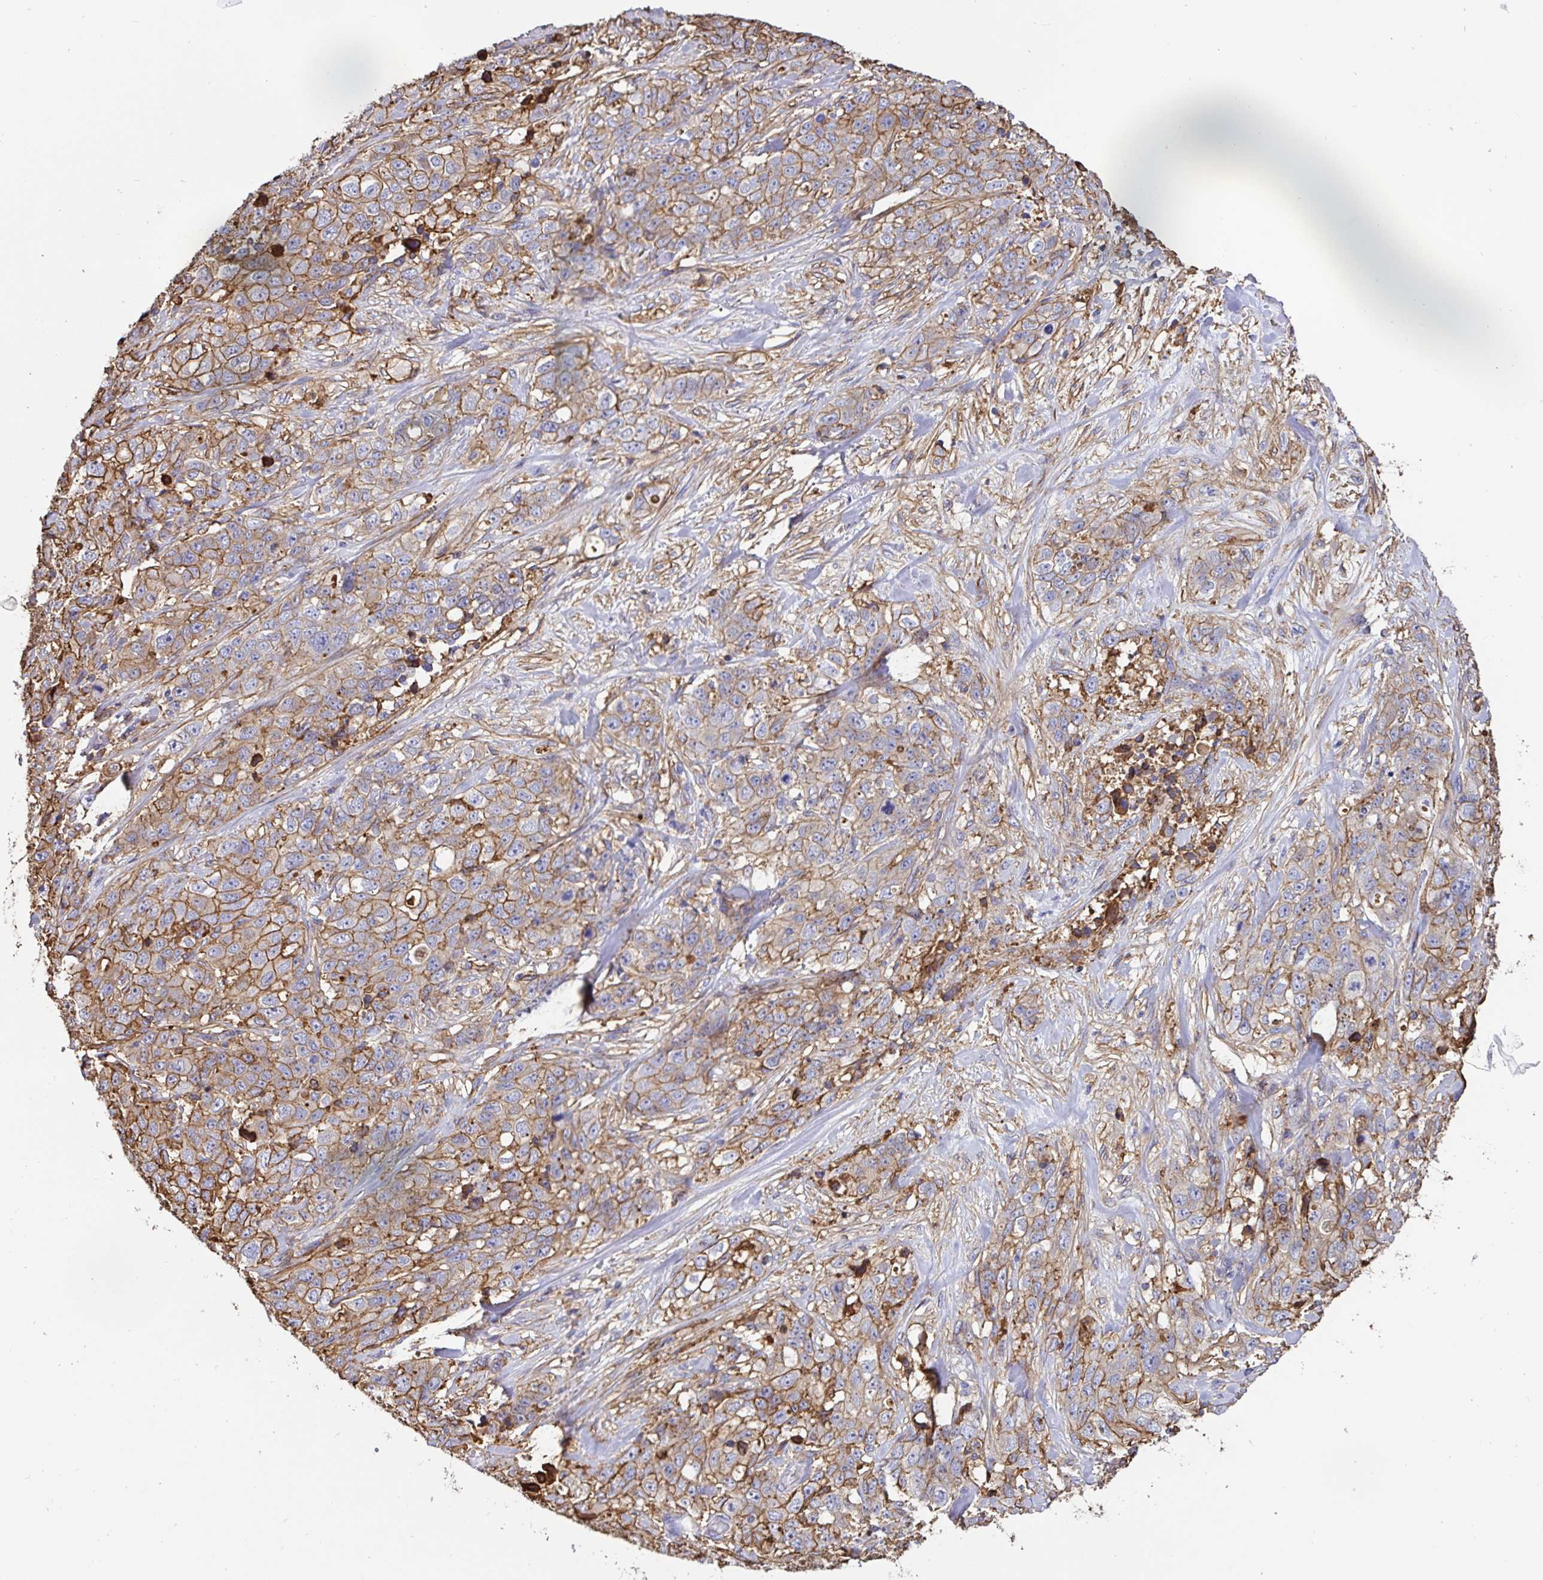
{"staining": {"intensity": "moderate", "quantity": ">75%", "location": "cytoplasmic/membranous"}, "tissue": "stomach cancer", "cell_type": "Tumor cells", "image_type": "cancer", "snomed": [{"axis": "morphology", "description": "Adenocarcinoma, NOS"}, {"axis": "topography", "description": "Stomach"}], "caption": "An IHC micrograph of tumor tissue is shown. Protein staining in brown labels moderate cytoplasmic/membranous positivity in adenocarcinoma (stomach) within tumor cells. Using DAB (3,3'-diaminobenzidine) (brown) and hematoxylin (blue) stains, captured at high magnification using brightfield microscopy.", "gene": "ANXA2", "patient": {"sex": "male", "age": 48}}